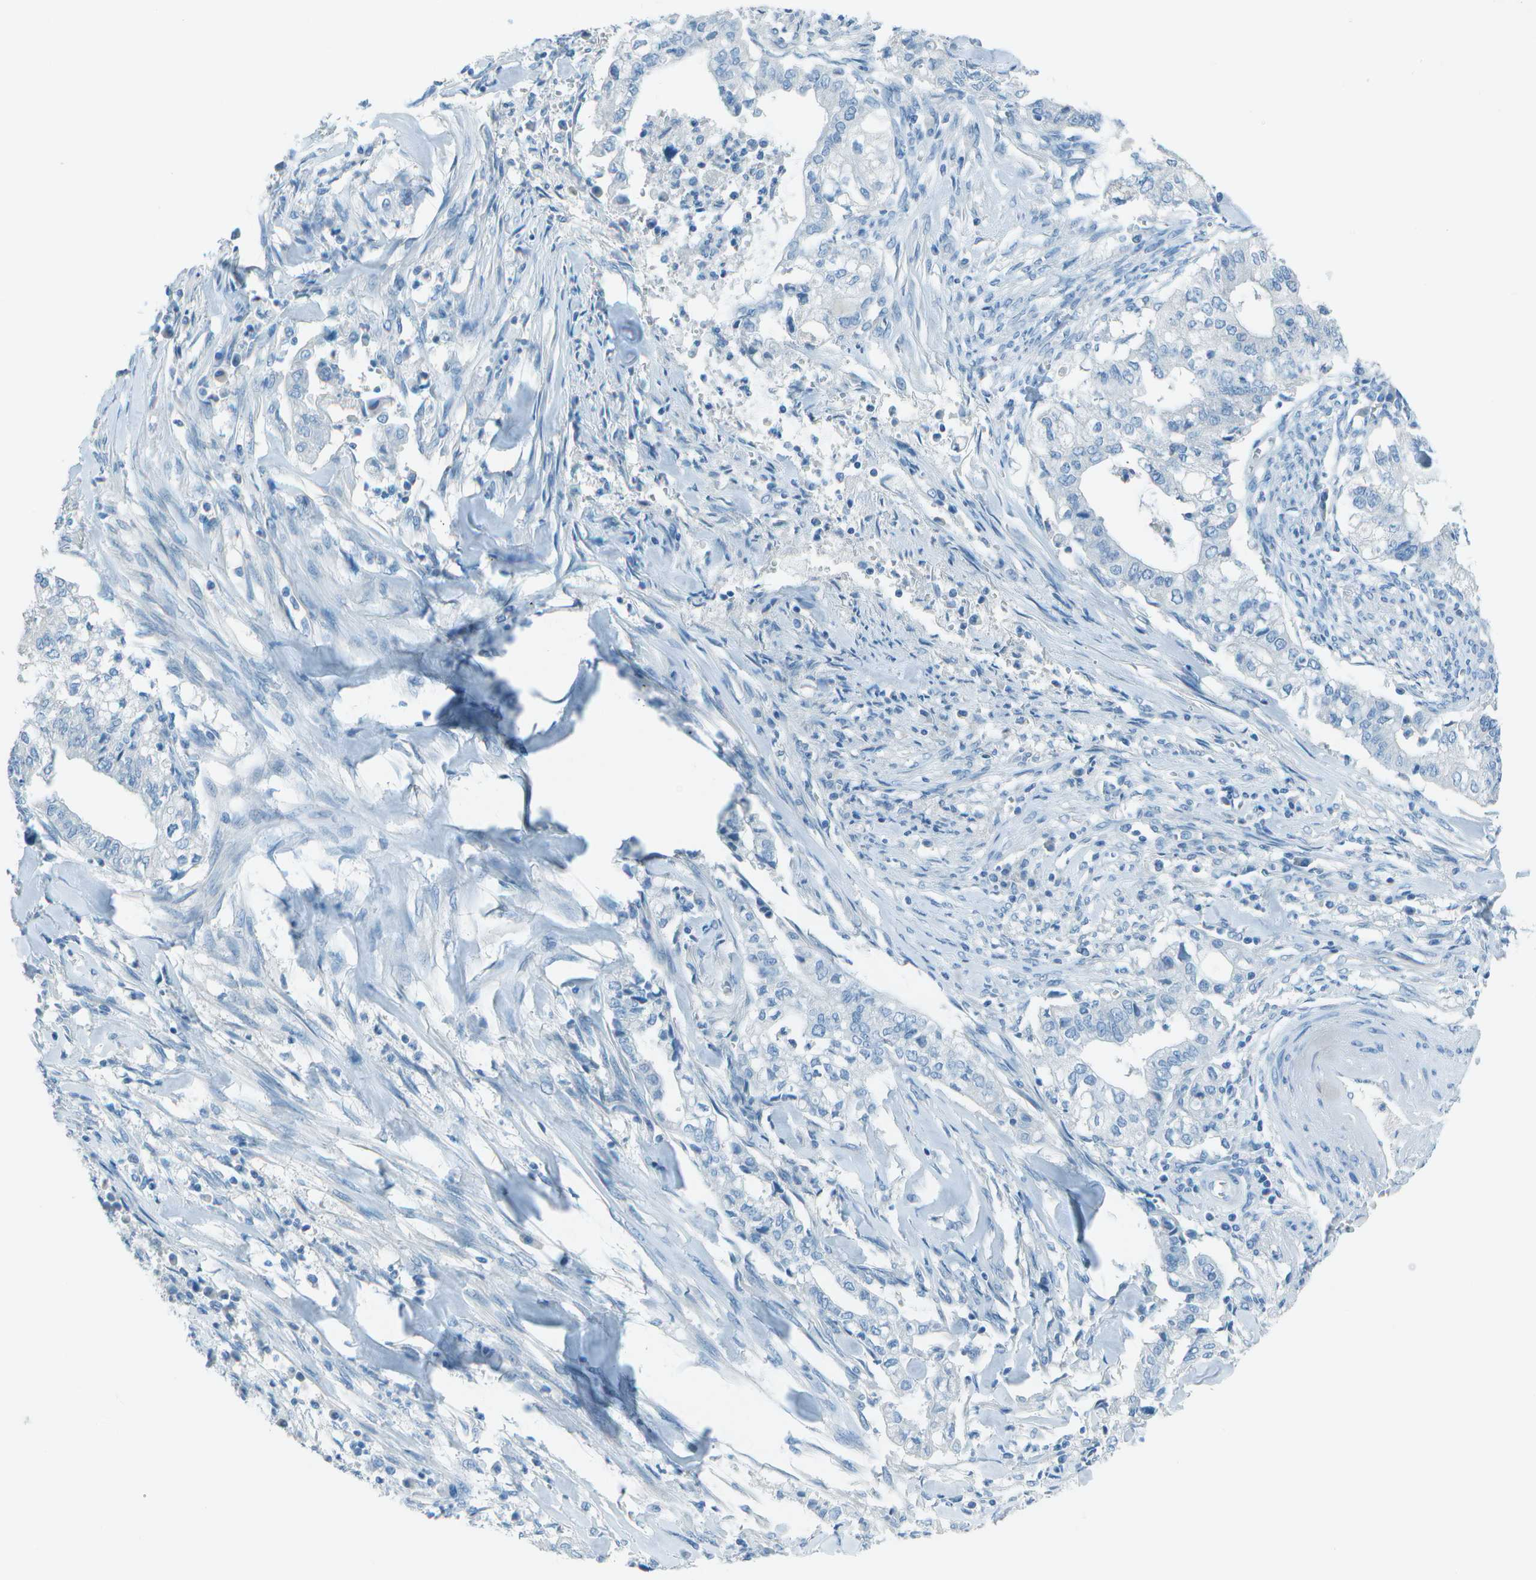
{"staining": {"intensity": "negative", "quantity": "none", "location": "none"}, "tissue": "cervical cancer", "cell_type": "Tumor cells", "image_type": "cancer", "snomed": [{"axis": "morphology", "description": "Adenocarcinoma, NOS"}, {"axis": "topography", "description": "Cervix"}], "caption": "IHC image of cervical cancer stained for a protein (brown), which reveals no expression in tumor cells.", "gene": "FGF1", "patient": {"sex": "female", "age": 44}}